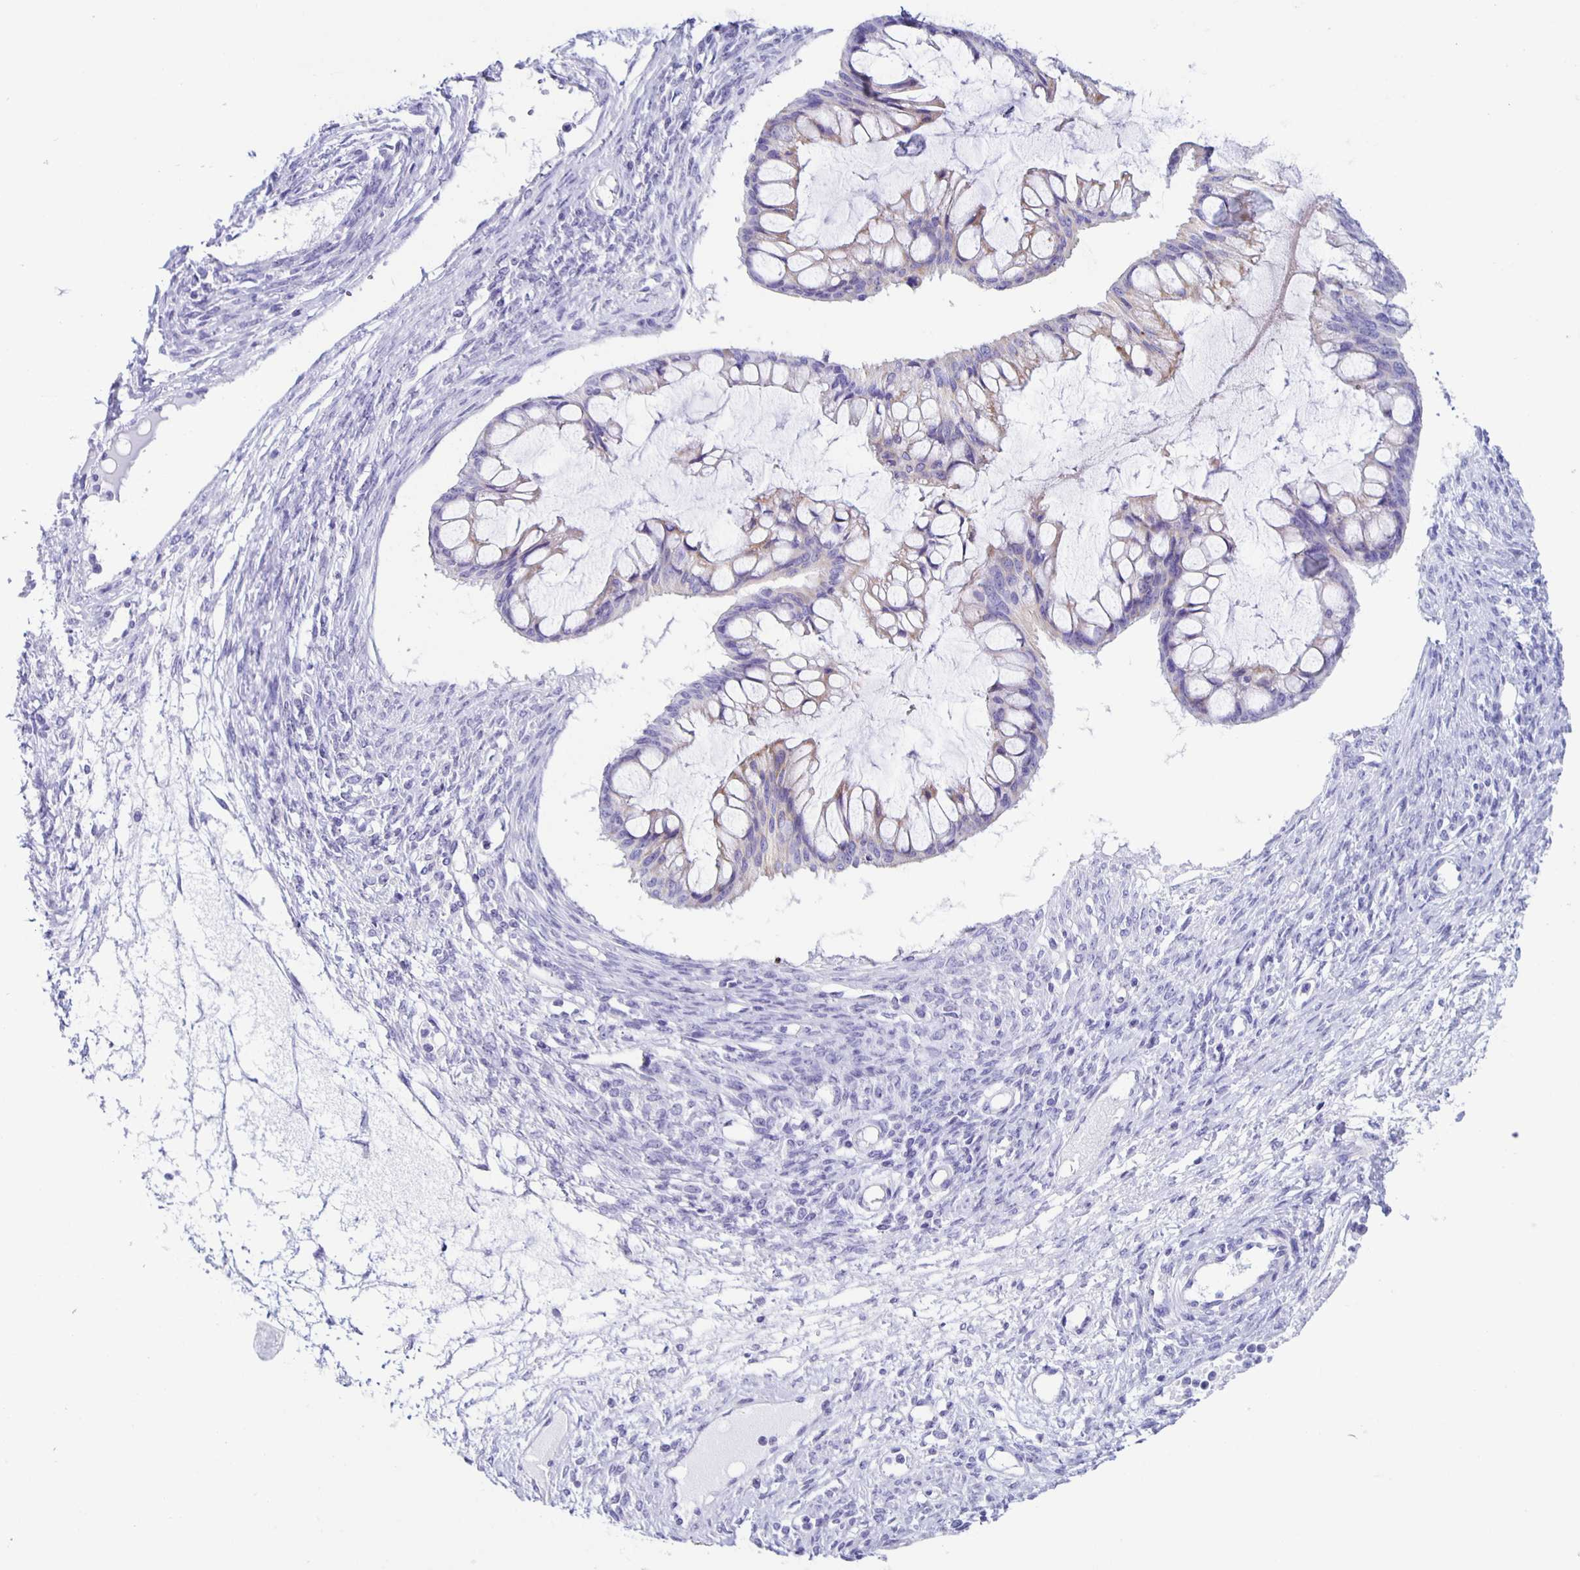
{"staining": {"intensity": "moderate", "quantity": "25%-75%", "location": "cytoplasmic/membranous"}, "tissue": "ovarian cancer", "cell_type": "Tumor cells", "image_type": "cancer", "snomed": [{"axis": "morphology", "description": "Cystadenocarcinoma, mucinous, NOS"}, {"axis": "topography", "description": "Ovary"}], "caption": "Mucinous cystadenocarcinoma (ovarian) stained with DAB (3,3'-diaminobenzidine) immunohistochemistry (IHC) shows medium levels of moderate cytoplasmic/membranous positivity in approximately 25%-75% of tumor cells.", "gene": "AQP6", "patient": {"sex": "female", "age": 73}}